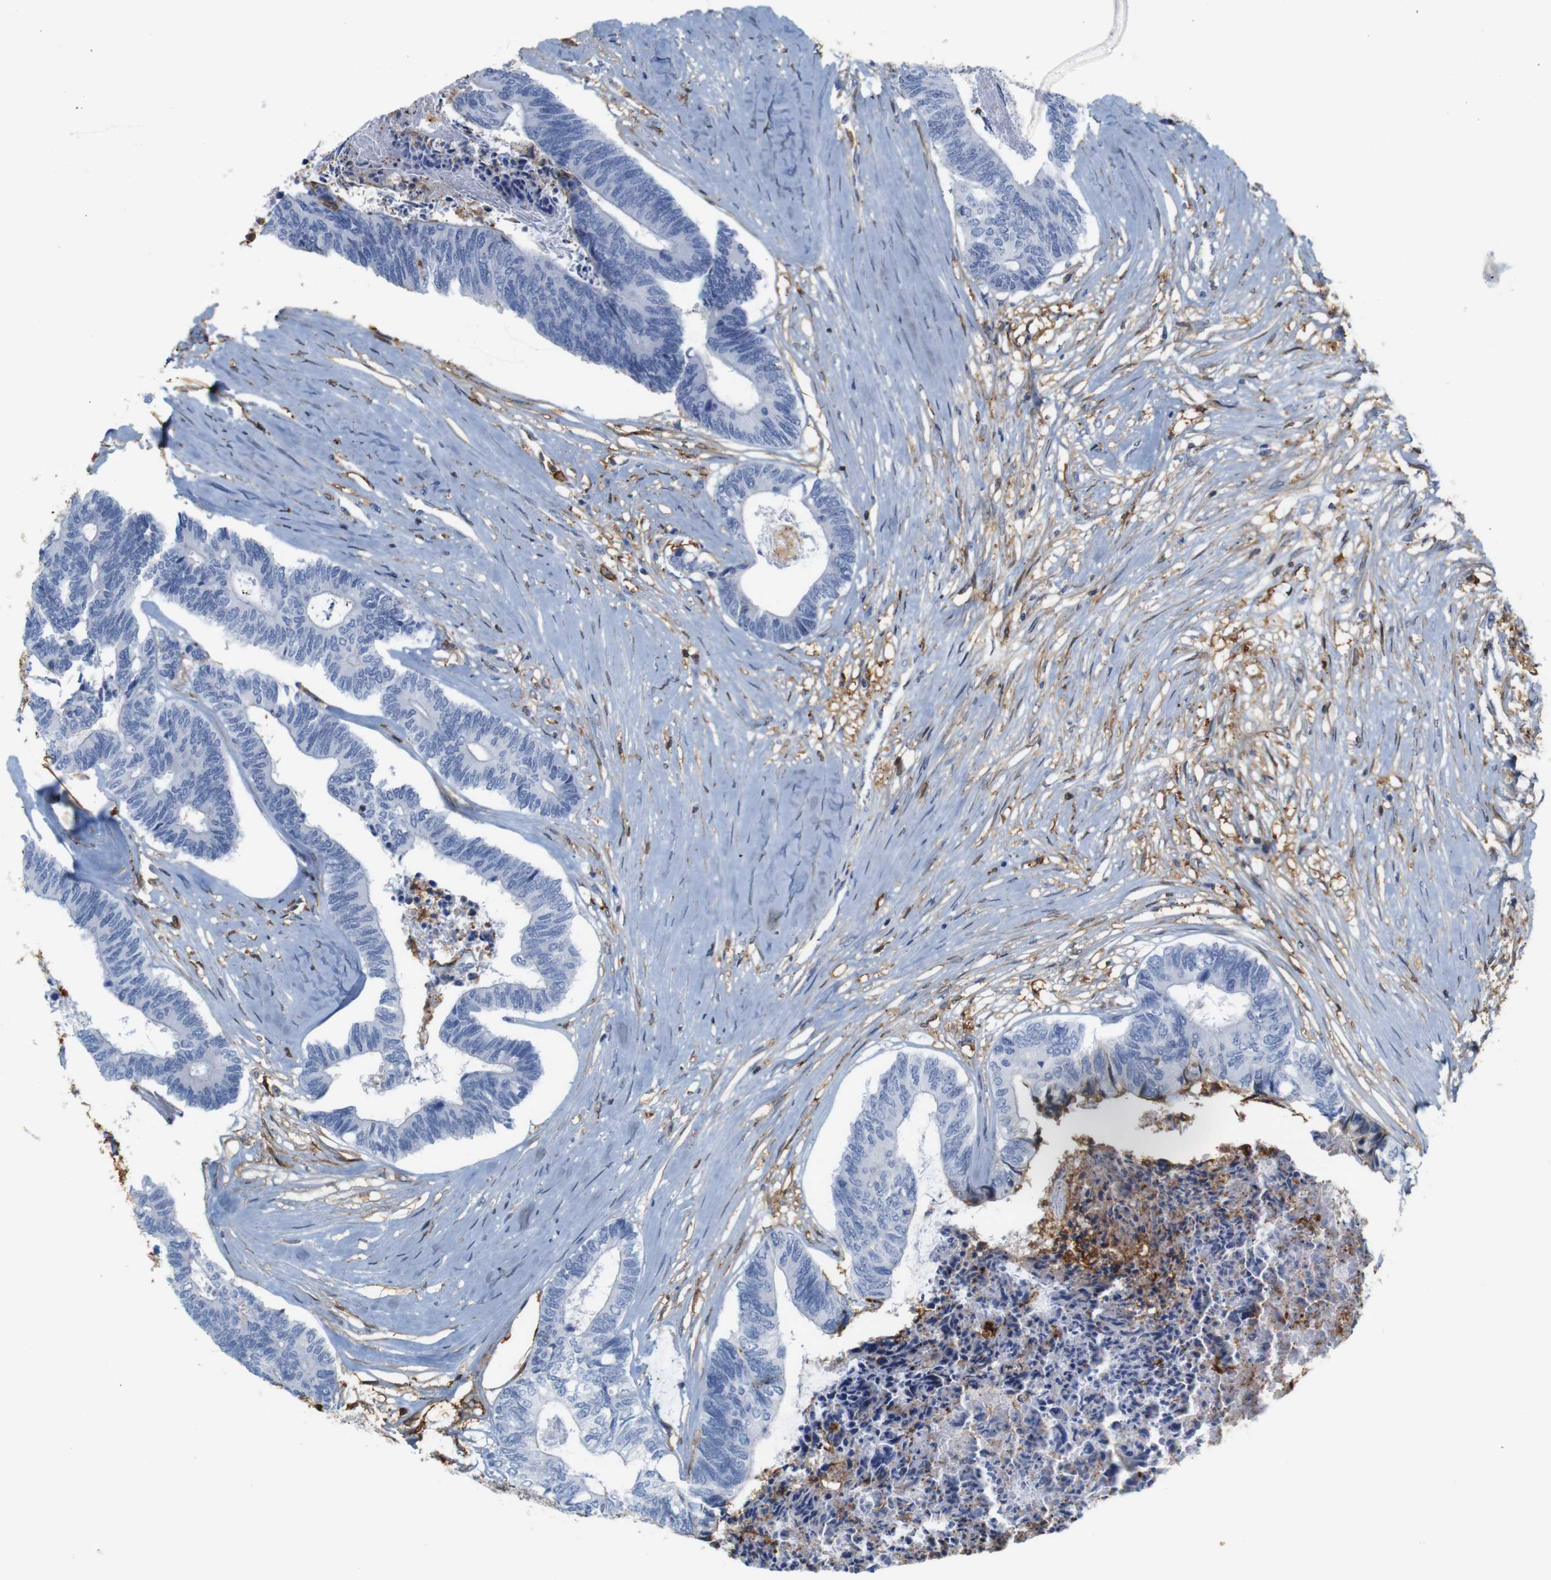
{"staining": {"intensity": "negative", "quantity": "none", "location": "none"}, "tissue": "colorectal cancer", "cell_type": "Tumor cells", "image_type": "cancer", "snomed": [{"axis": "morphology", "description": "Adenocarcinoma, NOS"}, {"axis": "topography", "description": "Rectum"}], "caption": "IHC histopathology image of neoplastic tissue: adenocarcinoma (colorectal) stained with DAB demonstrates no significant protein expression in tumor cells.", "gene": "ANXA1", "patient": {"sex": "male", "age": 63}}